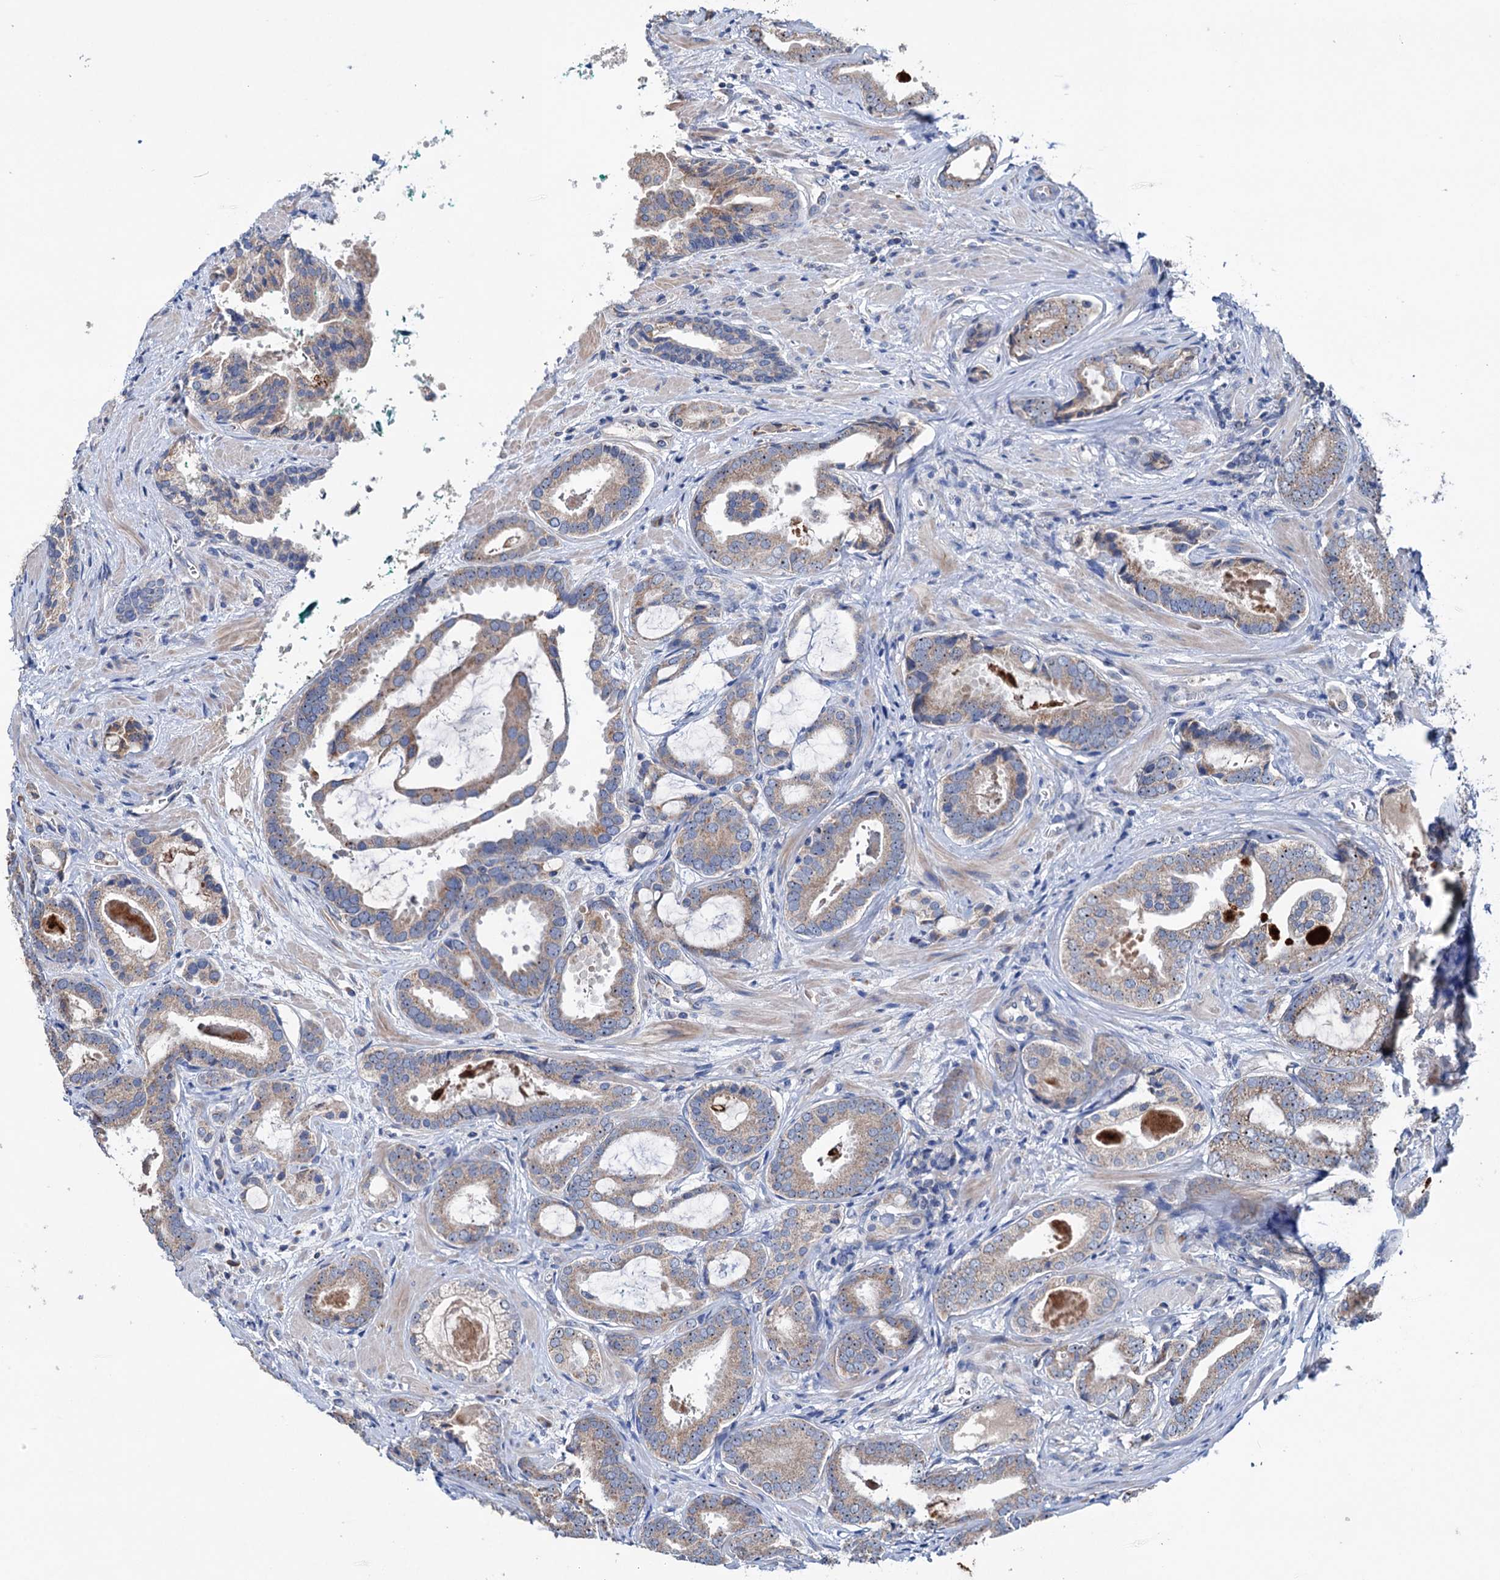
{"staining": {"intensity": "weak", "quantity": "<25%", "location": "cytoplasmic/membranous"}, "tissue": "prostate cancer", "cell_type": "Tumor cells", "image_type": "cancer", "snomed": [{"axis": "morphology", "description": "Adenocarcinoma, High grade"}, {"axis": "topography", "description": "Prostate"}], "caption": "Prostate cancer stained for a protein using immunohistochemistry (IHC) displays no positivity tumor cells.", "gene": "HTR3B", "patient": {"sex": "male", "age": 60}}